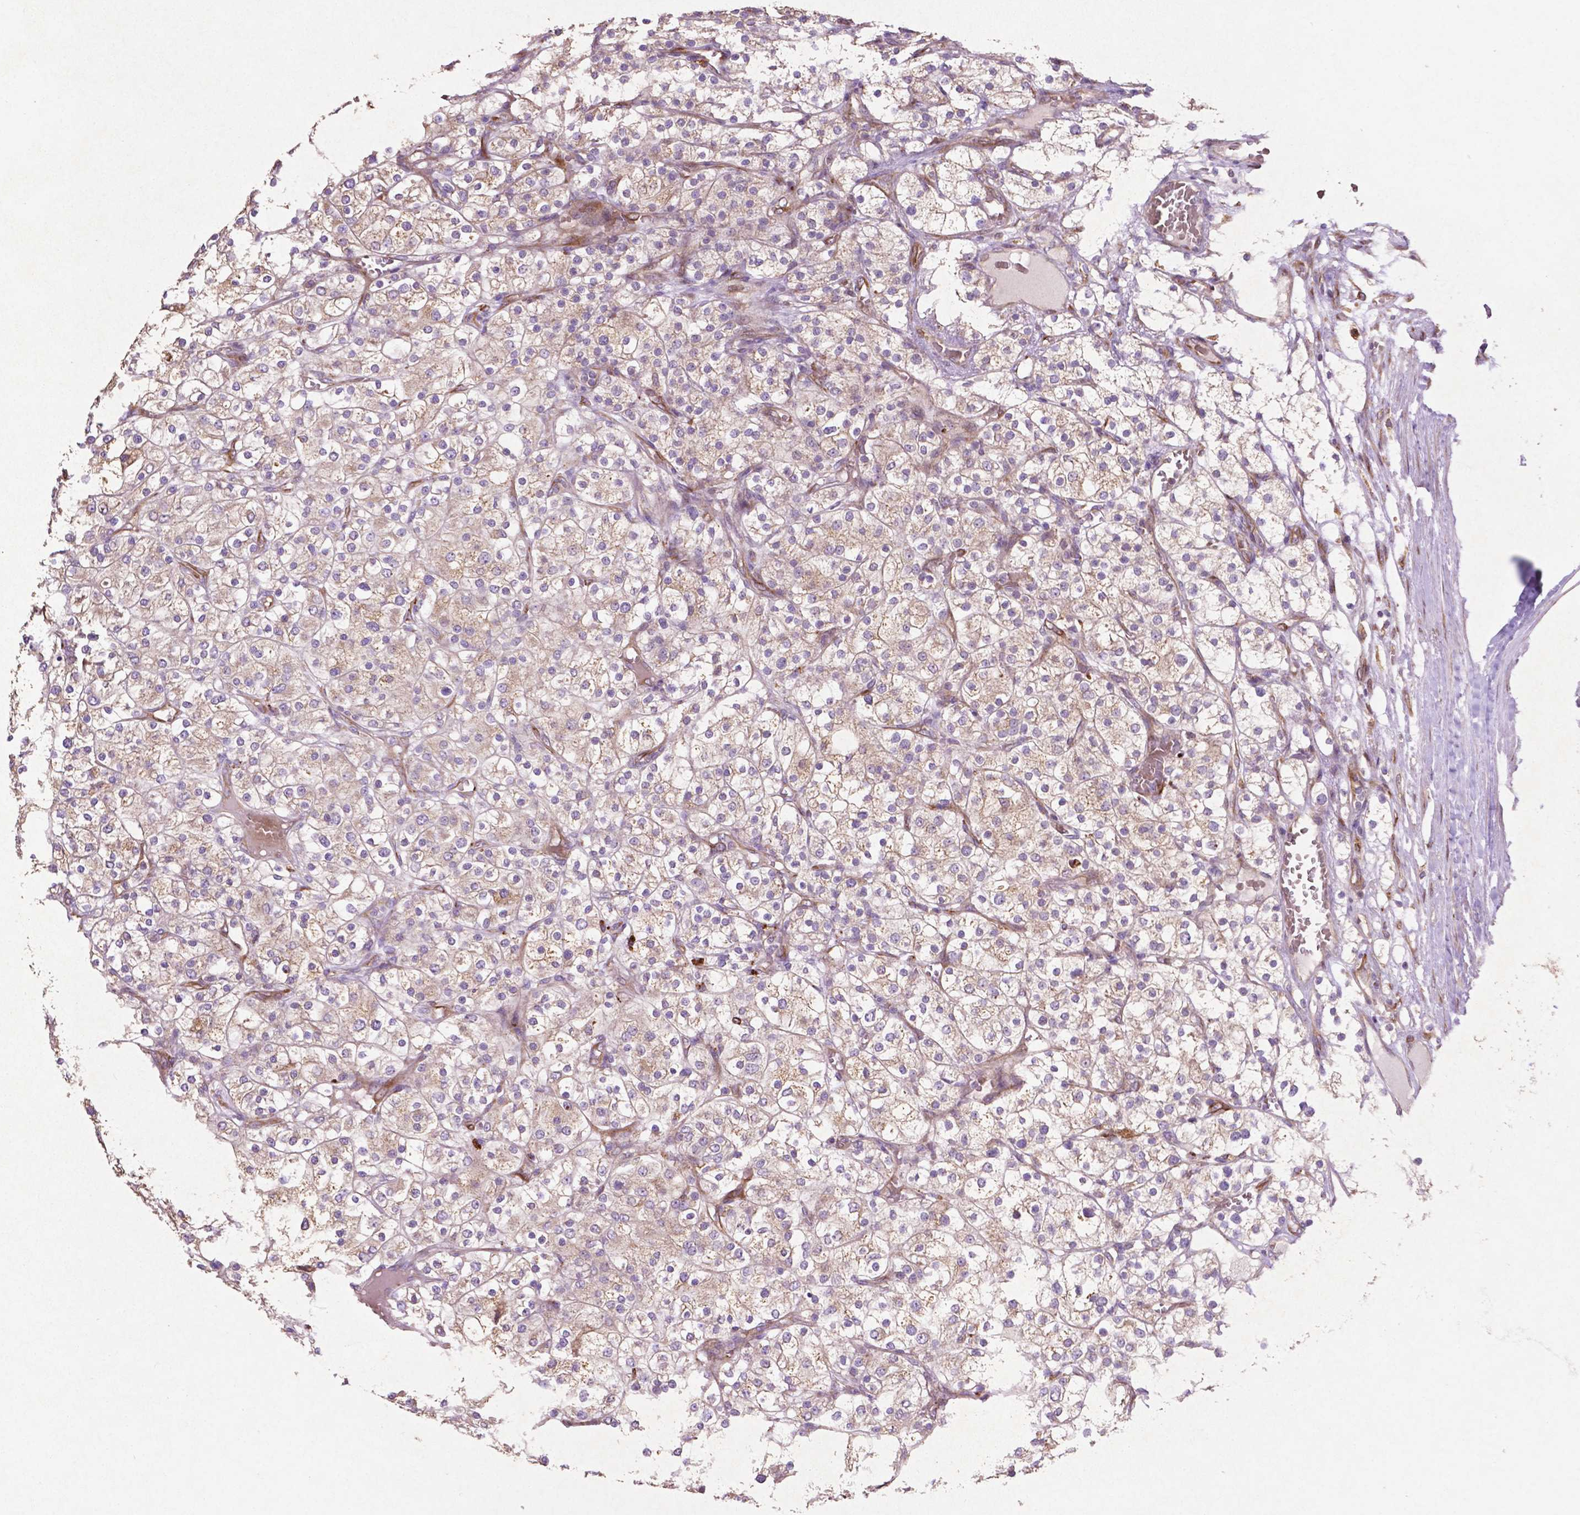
{"staining": {"intensity": "weak", "quantity": "<25%", "location": "cytoplasmic/membranous"}, "tissue": "renal cancer", "cell_type": "Tumor cells", "image_type": "cancer", "snomed": [{"axis": "morphology", "description": "Adenocarcinoma, NOS"}, {"axis": "topography", "description": "Kidney"}], "caption": "Immunohistochemical staining of renal cancer (adenocarcinoma) exhibits no significant positivity in tumor cells.", "gene": "MBTPS1", "patient": {"sex": "male", "age": 80}}